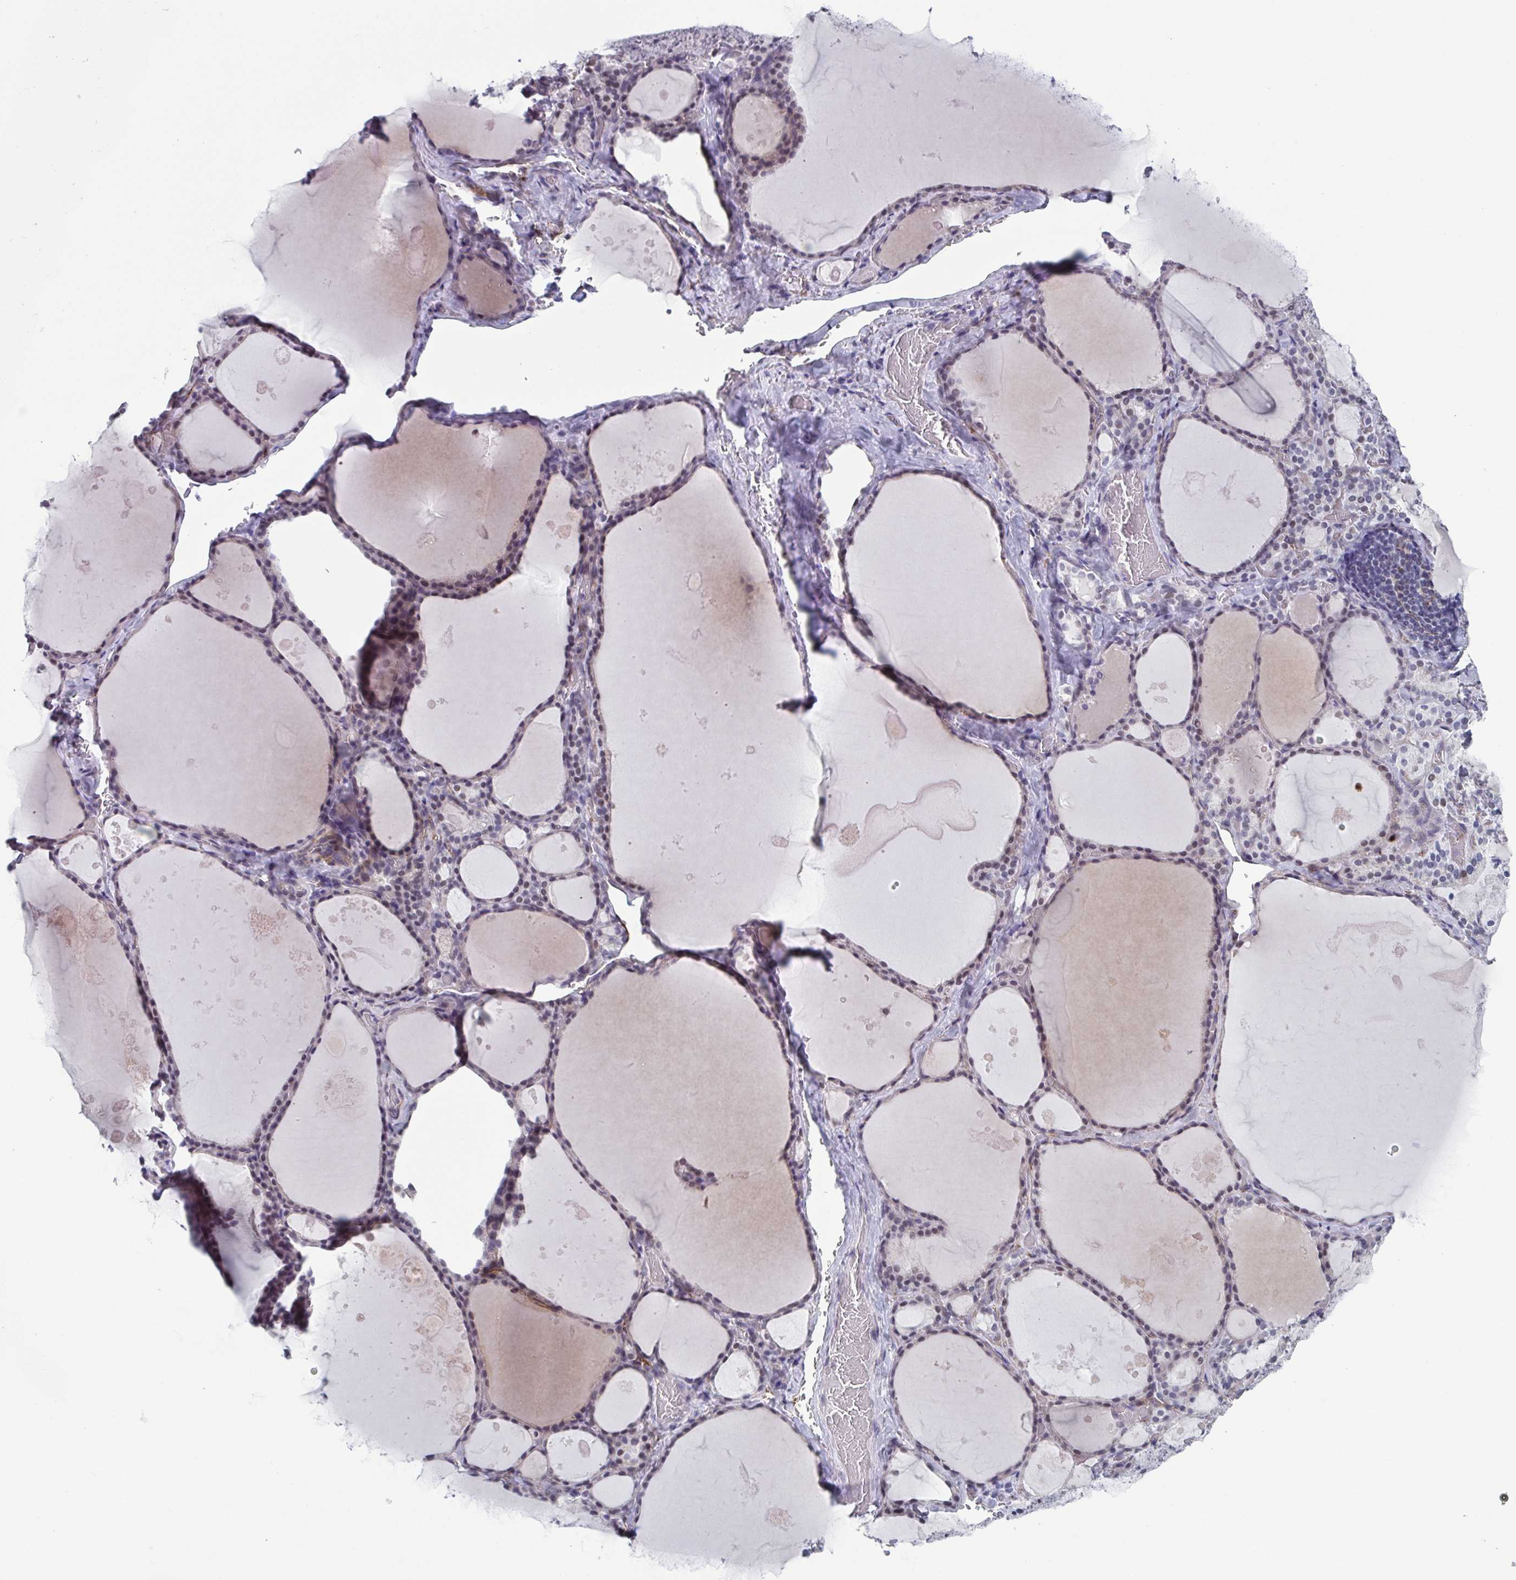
{"staining": {"intensity": "negative", "quantity": "none", "location": "none"}, "tissue": "thyroid gland", "cell_type": "Glandular cells", "image_type": "normal", "snomed": [{"axis": "morphology", "description": "Normal tissue, NOS"}, {"axis": "topography", "description": "Thyroid gland"}], "caption": "Immunohistochemistry (IHC) of normal human thyroid gland shows no positivity in glandular cells. The staining is performed using DAB brown chromogen with nuclei counter-stained in using hematoxylin.", "gene": "TMEM92", "patient": {"sex": "male", "age": 56}}